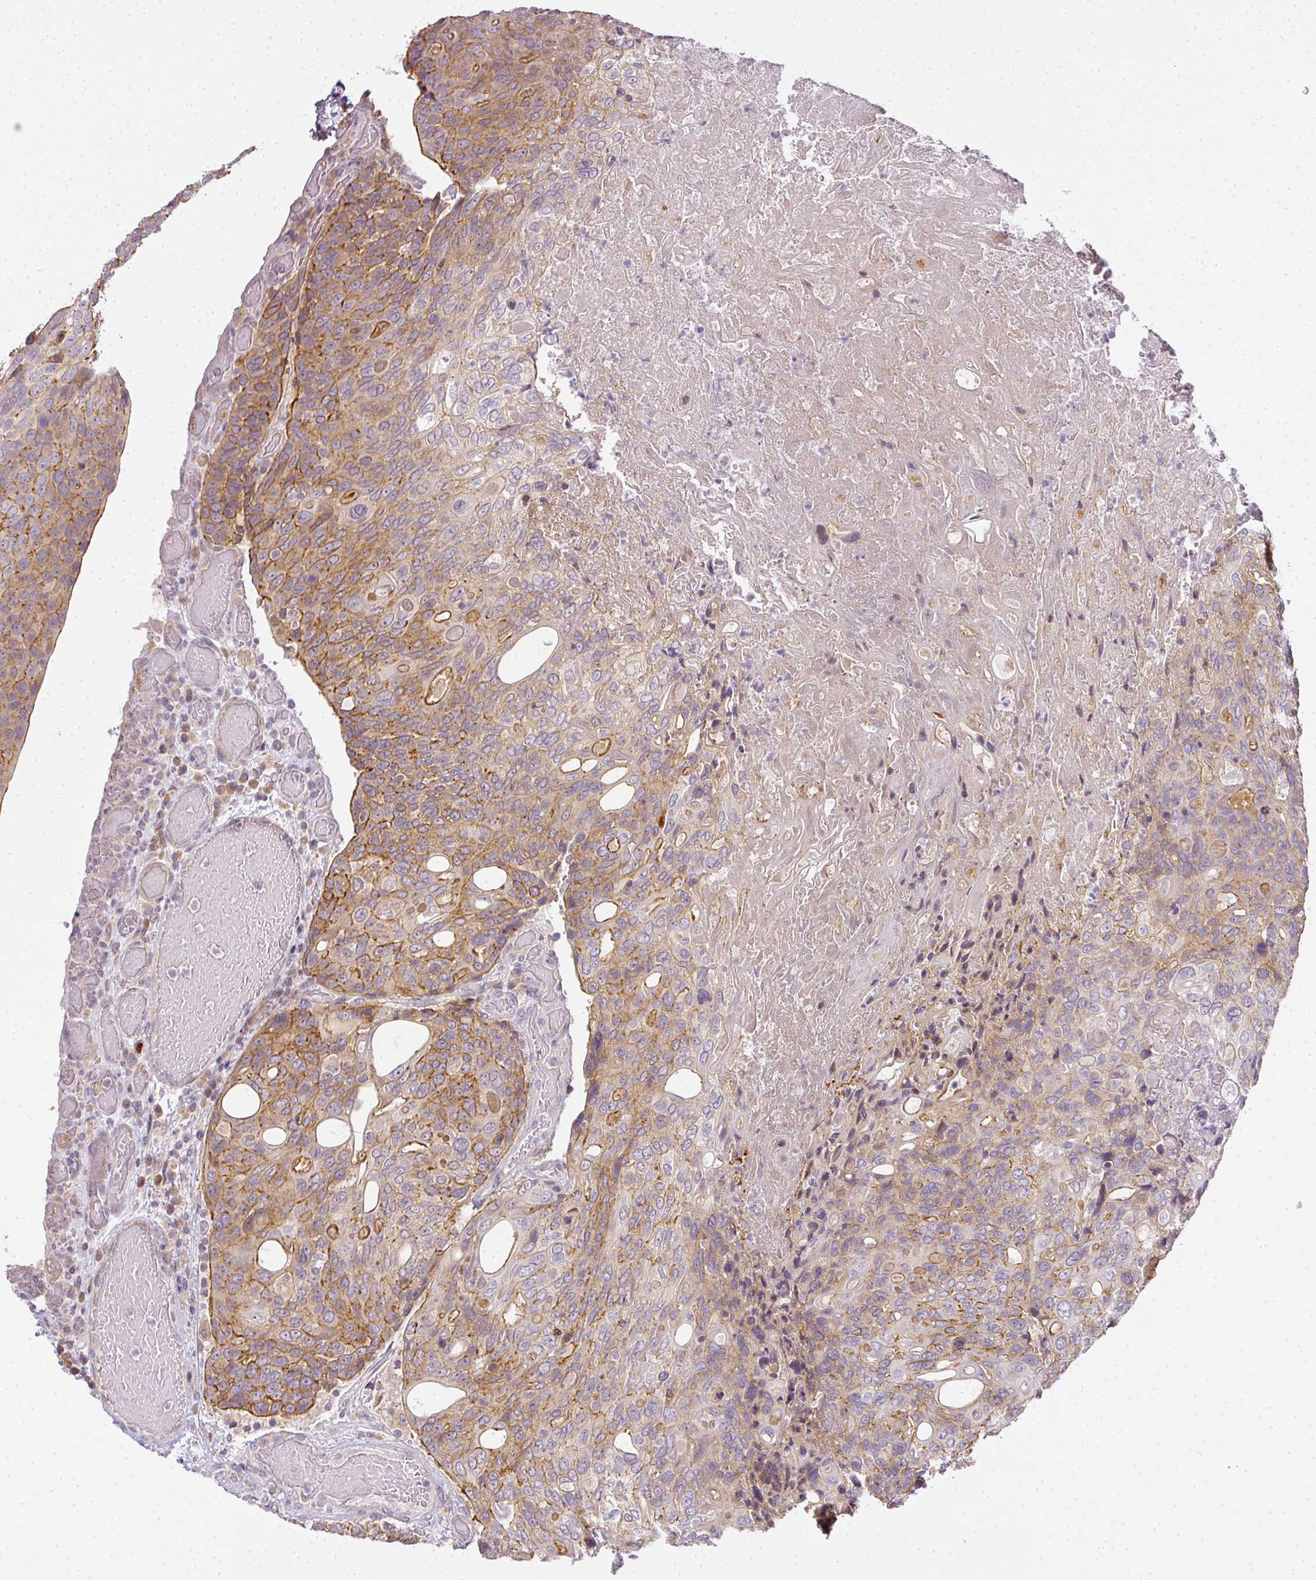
{"staining": {"intensity": "moderate", "quantity": ">75%", "location": "cytoplasmic/membranous"}, "tissue": "urothelial cancer", "cell_type": "Tumor cells", "image_type": "cancer", "snomed": [{"axis": "morphology", "description": "Urothelial carcinoma, High grade"}, {"axis": "topography", "description": "Urinary bladder"}], "caption": "This micrograph demonstrates IHC staining of urothelial carcinoma (high-grade), with medium moderate cytoplasmic/membranous expression in about >75% of tumor cells.", "gene": "MED19", "patient": {"sex": "female", "age": 70}}